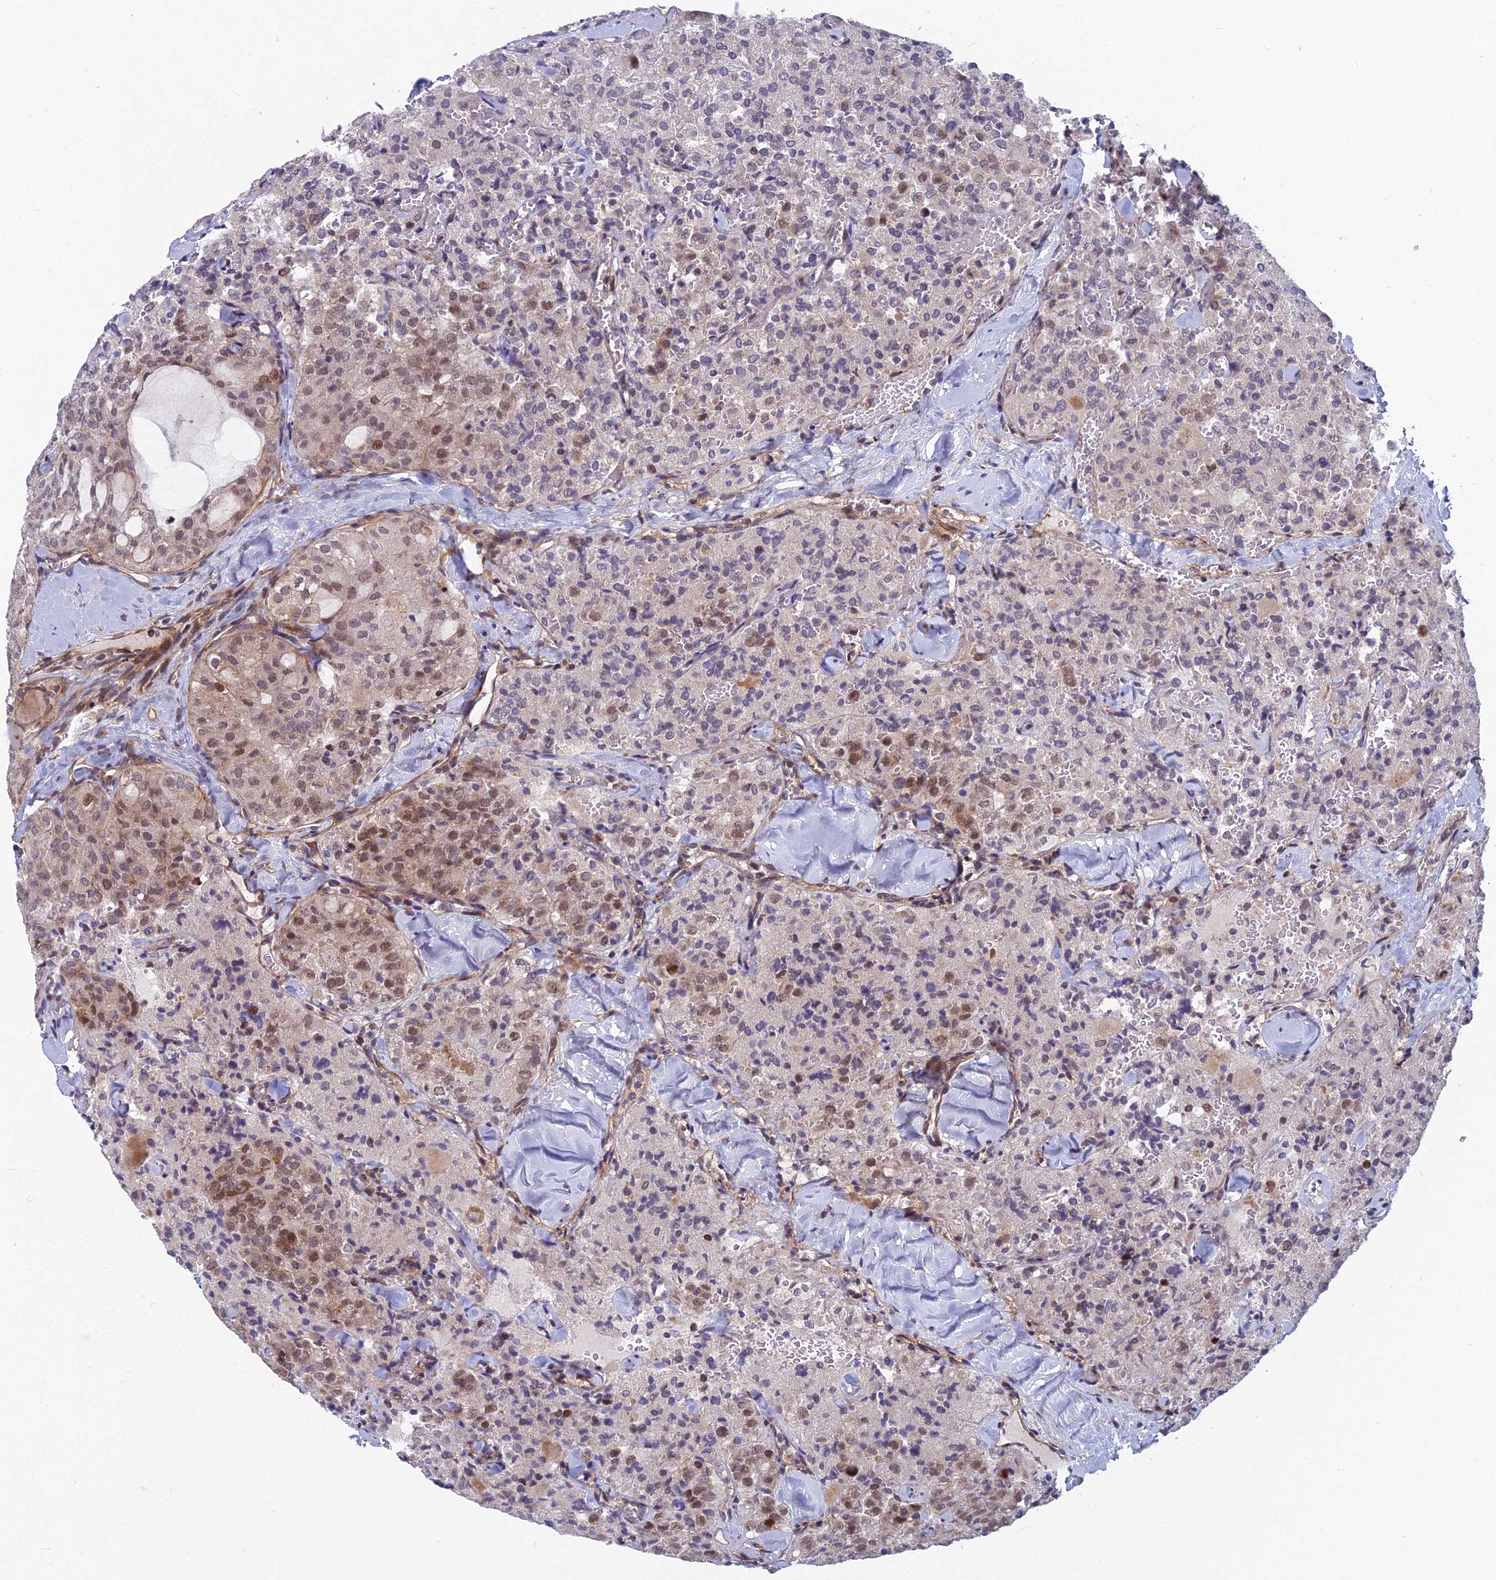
{"staining": {"intensity": "moderate", "quantity": "<25%", "location": "nuclear"}, "tissue": "thyroid cancer", "cell_type": "Tumor cells", "image_type": "cancer", "snomed": [{"axis": "morphology", "description": "Follicular adenoma carcinoma, NOS"}, {"axis": "topography", "description": "Thyroid gland"}], "caption": "Thyroid cancer tissue displays moderate nuclear expression in about <25% of tumor cells, visualized by immunohistochemistry. The protein is shown in brown color, while the nuclei are stained blue.", "gene": "COMMD2", "patient": {"sex": "male", "age": 75}}